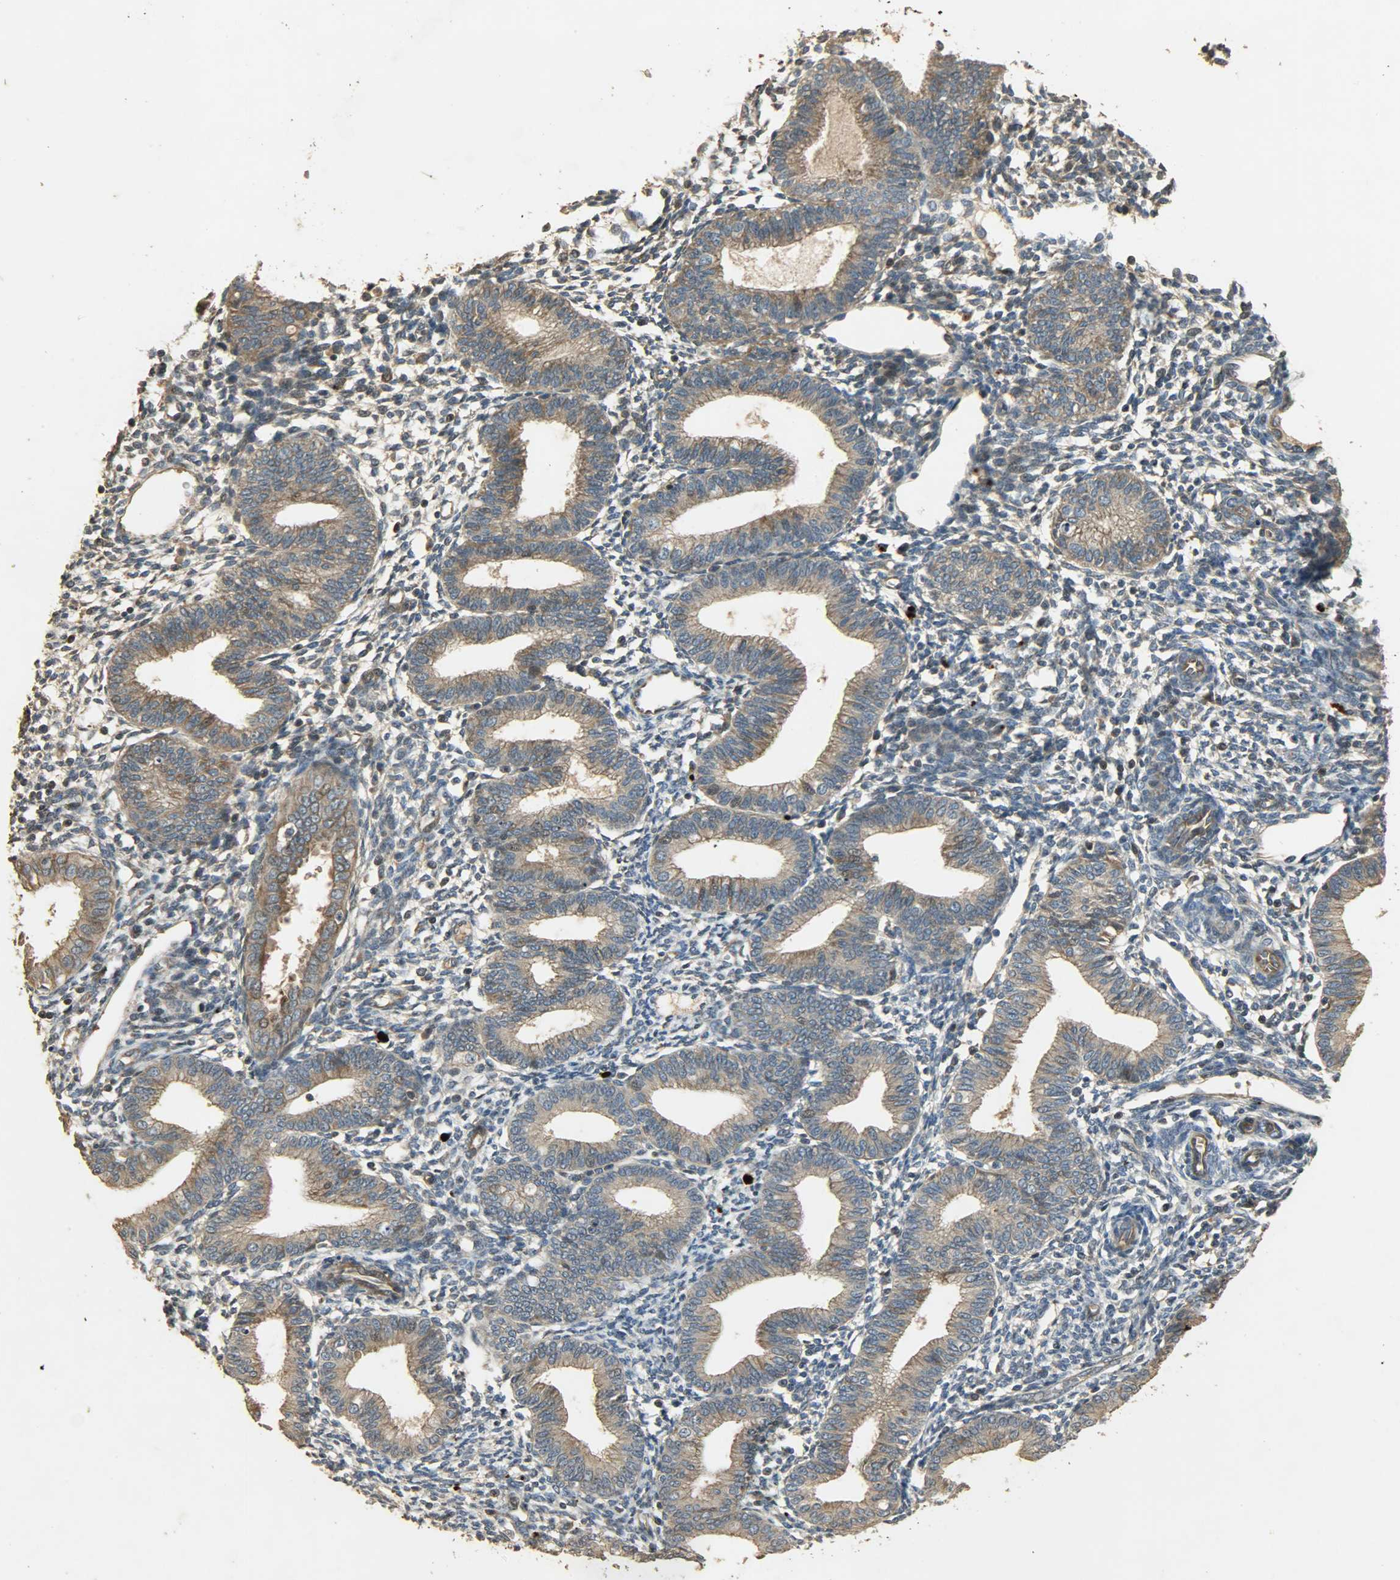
{"staining": {"intensity": "weak", "quantity": "25%-75%", "location": "cytoplasmic/membranous"}, "tissue": "endometrium", "cell_type": "Cells in endometrial stroma", "image_type": "normal", "snomed": [{"axis": "morphology", "description": "Normal tissue, NOS"}, {"axis": "topography", "description": "Endometrium"}], "caption": "Cells in endometrial stroma display low levels of weak cytoplasmic/membranous positivity in approximately 25%-75% of cells in benign human endometrium. Nuclei are stained in blue.", "gene": "ATP2B1", "patient": {"sex": "female", "age": 61}}